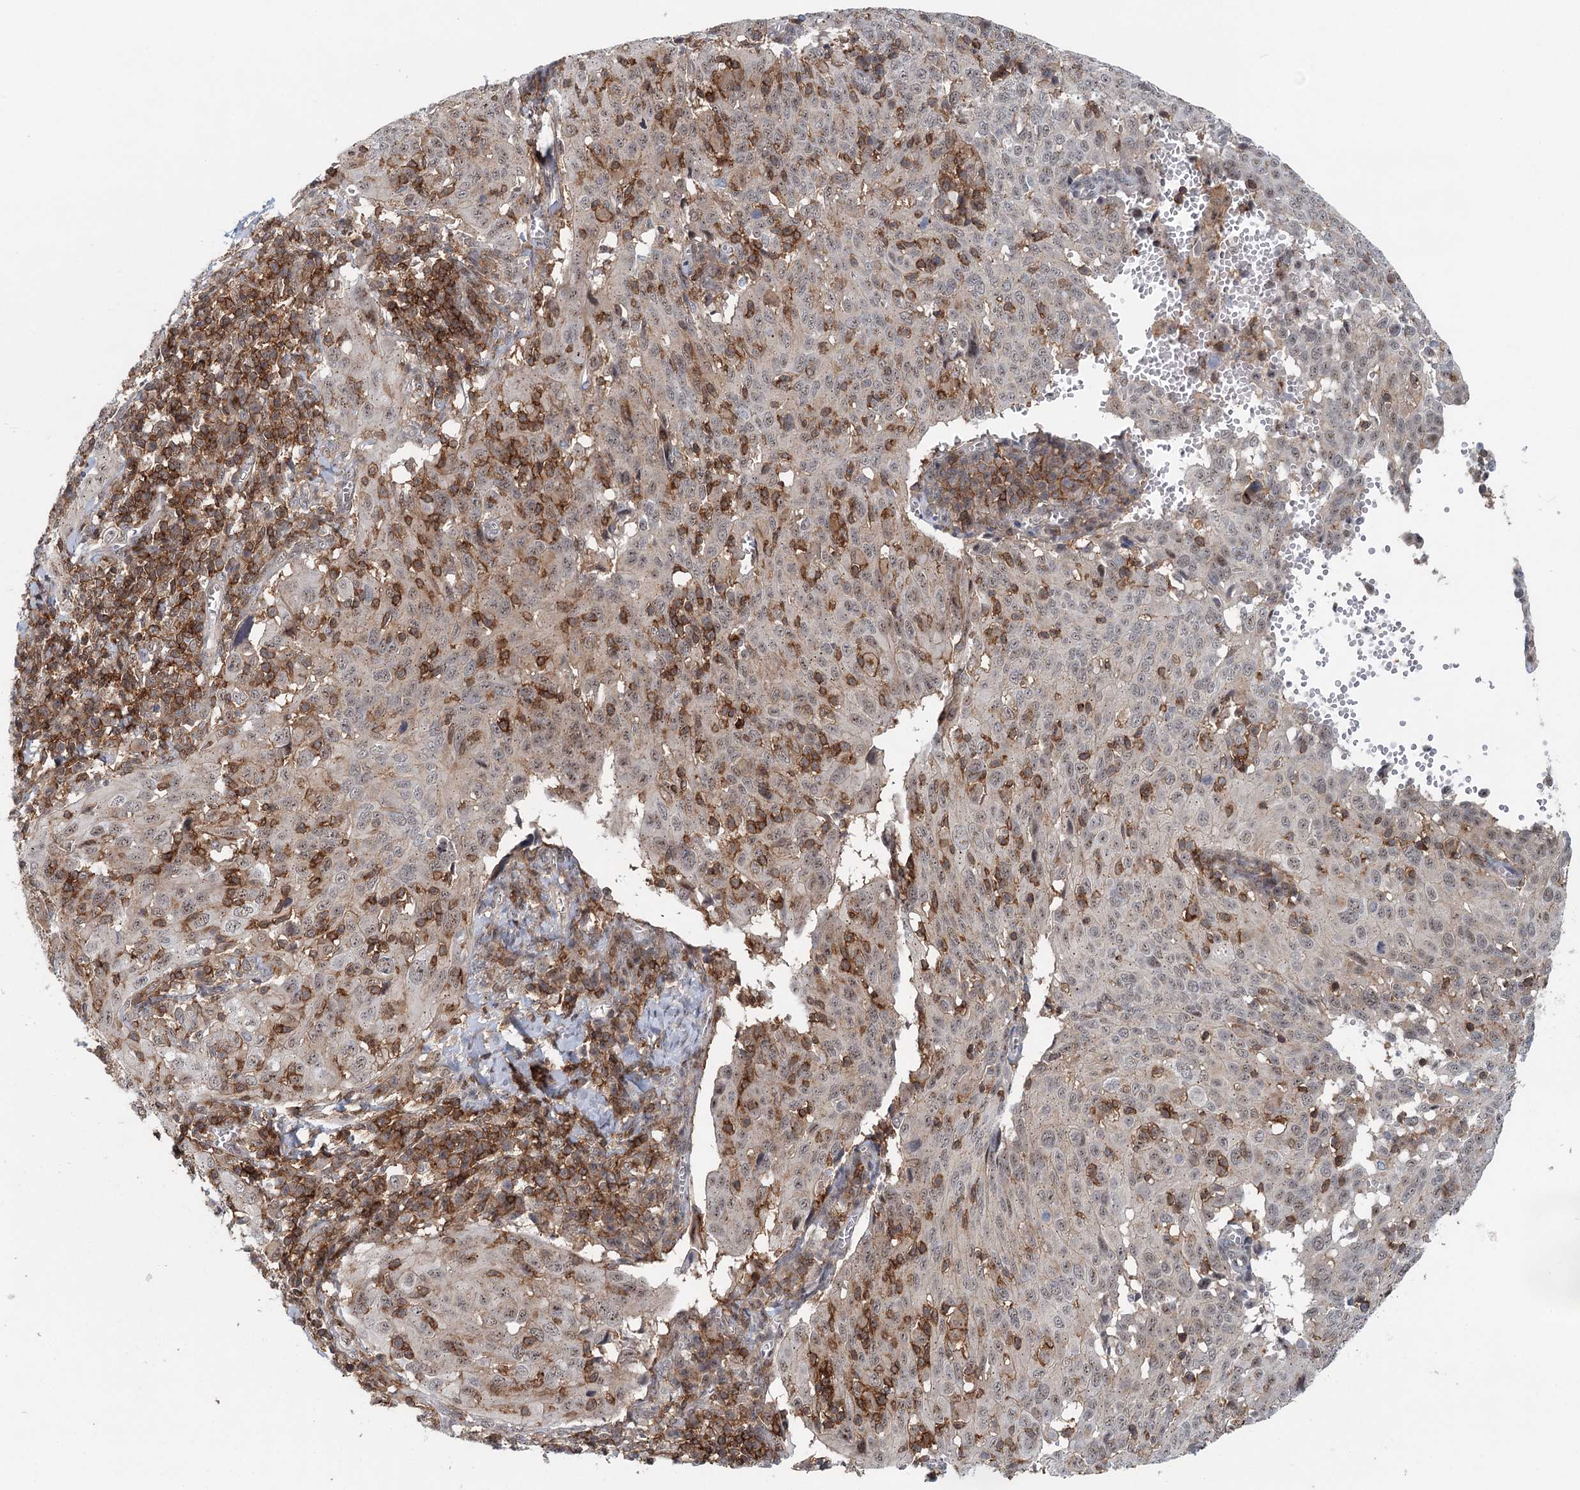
{"staining": {"intensity": "negative", "quantity": "none", "location": "none"}, "tissue": "cervical cancer", "cell_type": "Tumor cells", "image_type": "cancer", "snomed": [{"axis": "morphology", "description": "Squamous cell carcinoma, NOS"}, {"axis": "topography", "description": "Cervix"}], "caption": "The immunohistochemistry histopathology image has no significant staining in tumor cells of cervical cancer tissue.", "gene": "CDC42SE2", "patient": {"sex": "female", "age": 31}}